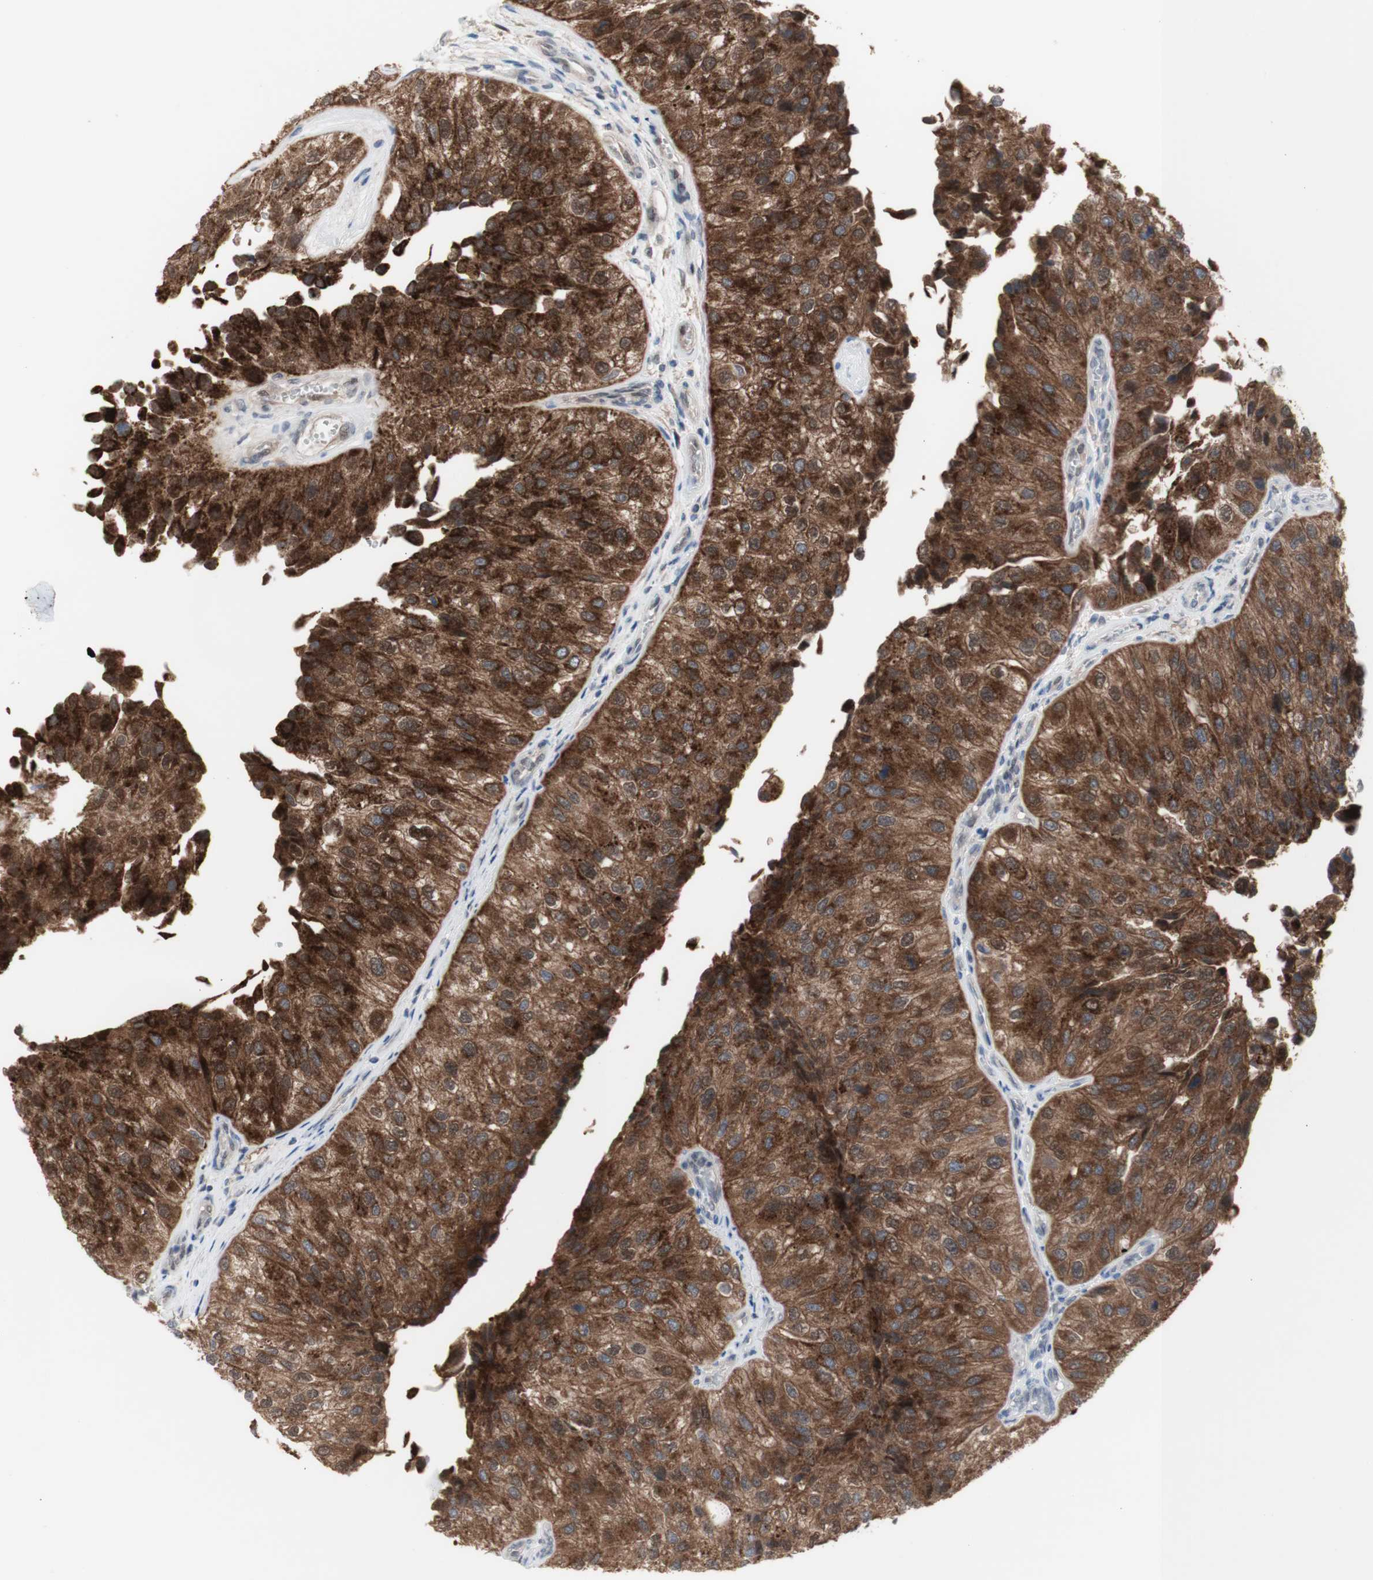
{"staining": {"intensity": "strong", "quantity": ">75%", "location": "cytoplasmic/membranous"}, "tissue": "urothelial cancer", "cell_type": "Tumor cells", "image_type": "cancer", "snomed": [{"axis": "morphology", "description": "Urothelial carcinoma, High grade"}, {"axis": "topography", "description": "Kidney"}, {"axis": "topography", "description": "Urinary bladder"}], "caption": "Approximately >75% of tumor cells in human urothelial carcinoma (high-grade) exhibit strong cytoplasmic/membranous protein expression as visualized by brown immunohistochemical staining.", "gene": "PRMT5", "patient": {"sex": "male", "age": 77}}